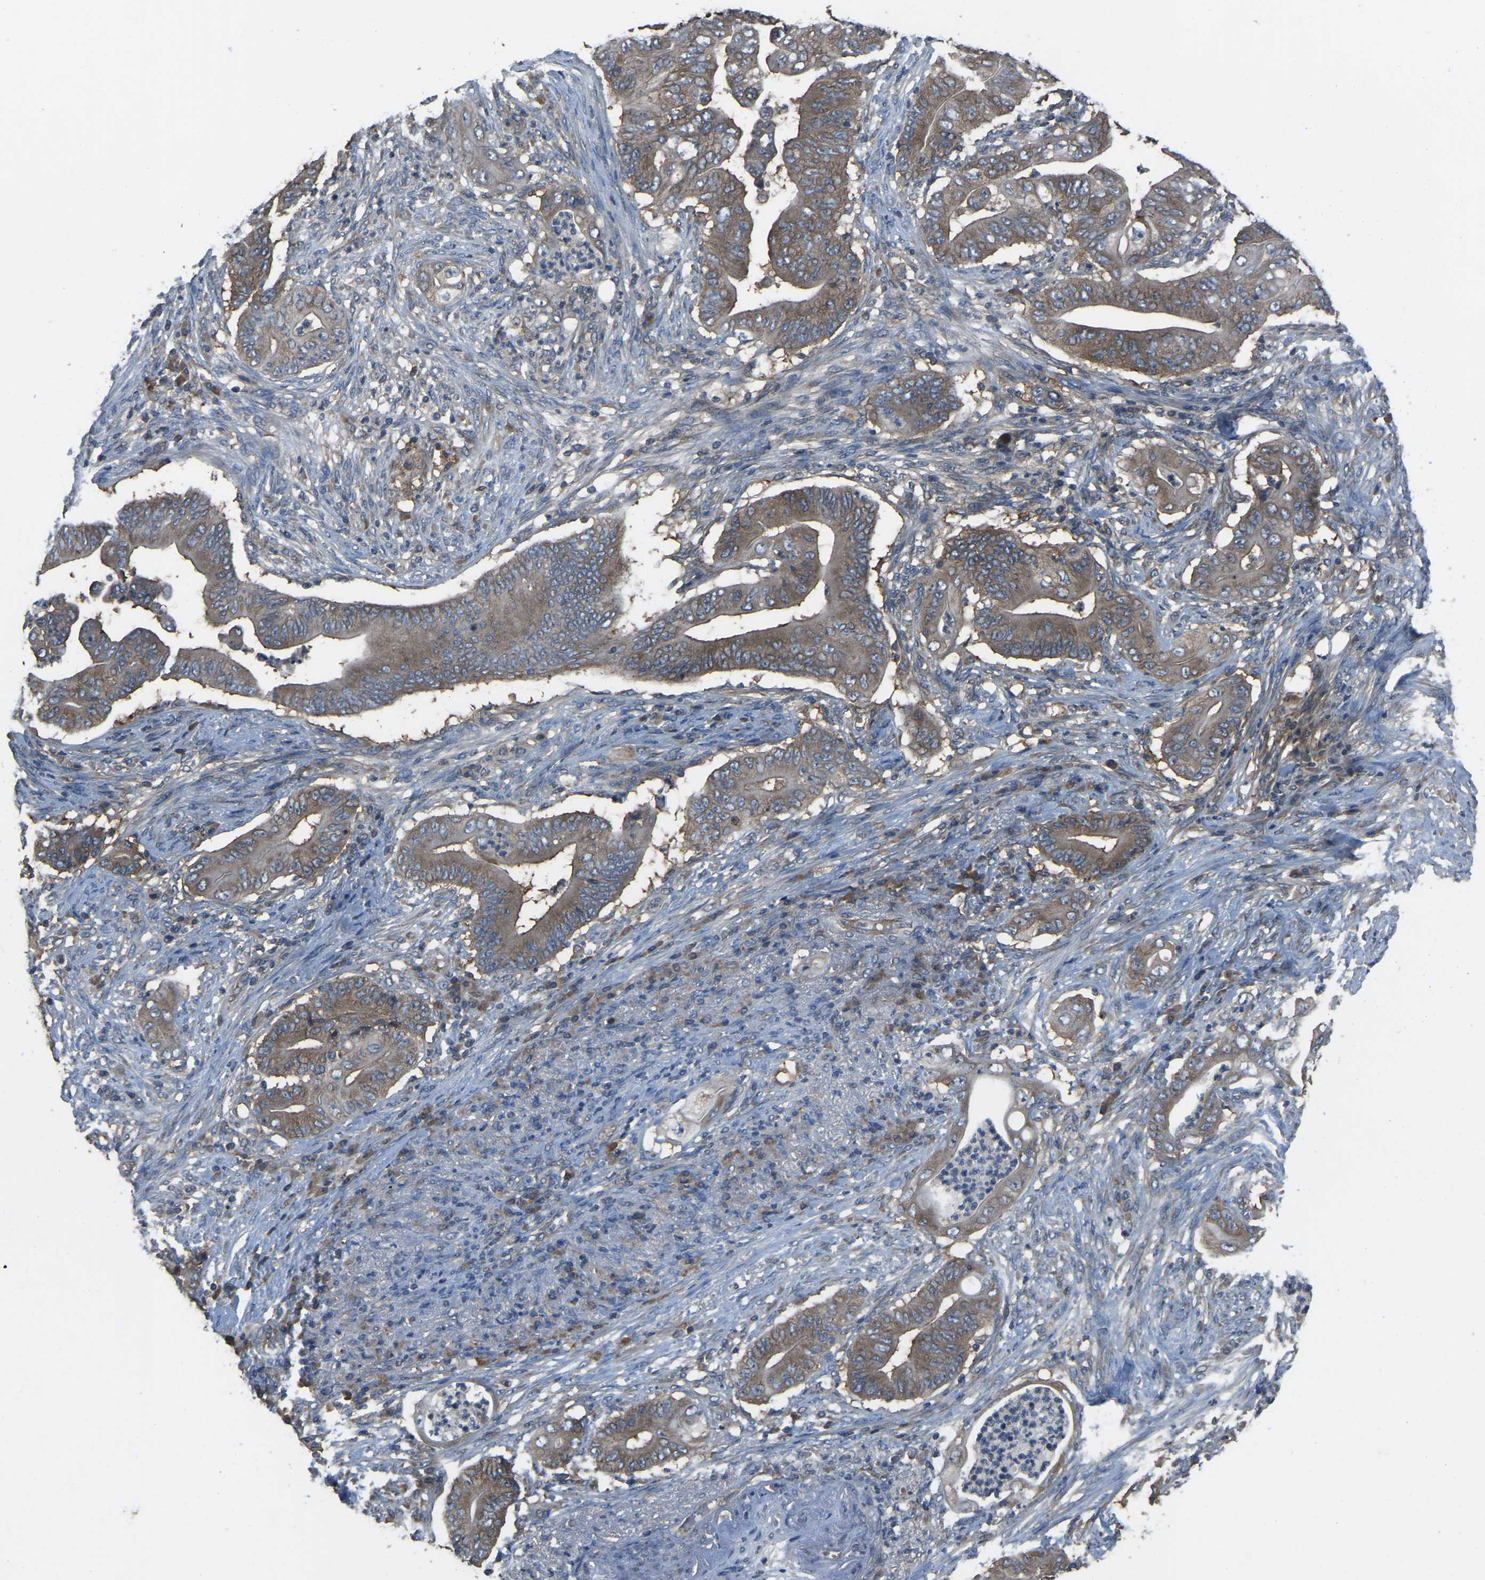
{"staining": {"intensity": "moderate", "quantity": ">75%", "location": "cytoplasmic/membranous"}, "tissue": "stomach cancer", "cell_type": "Tumor cells", "image_type": "cancer", "snomed": [{"axis": "morphology", "description": "Adenocarcinoma, NOS"}, {"axis": "topography", "description": "Stomach"}], "caption": "This is an image of immunohistochemistry staining of stomach adenocarcinoma, which shows moderate positivity in the cytoplasmic/membranous of tumor cells.", "gene": "AIMP1", "patient": {"sex": "female", "age": 73}}